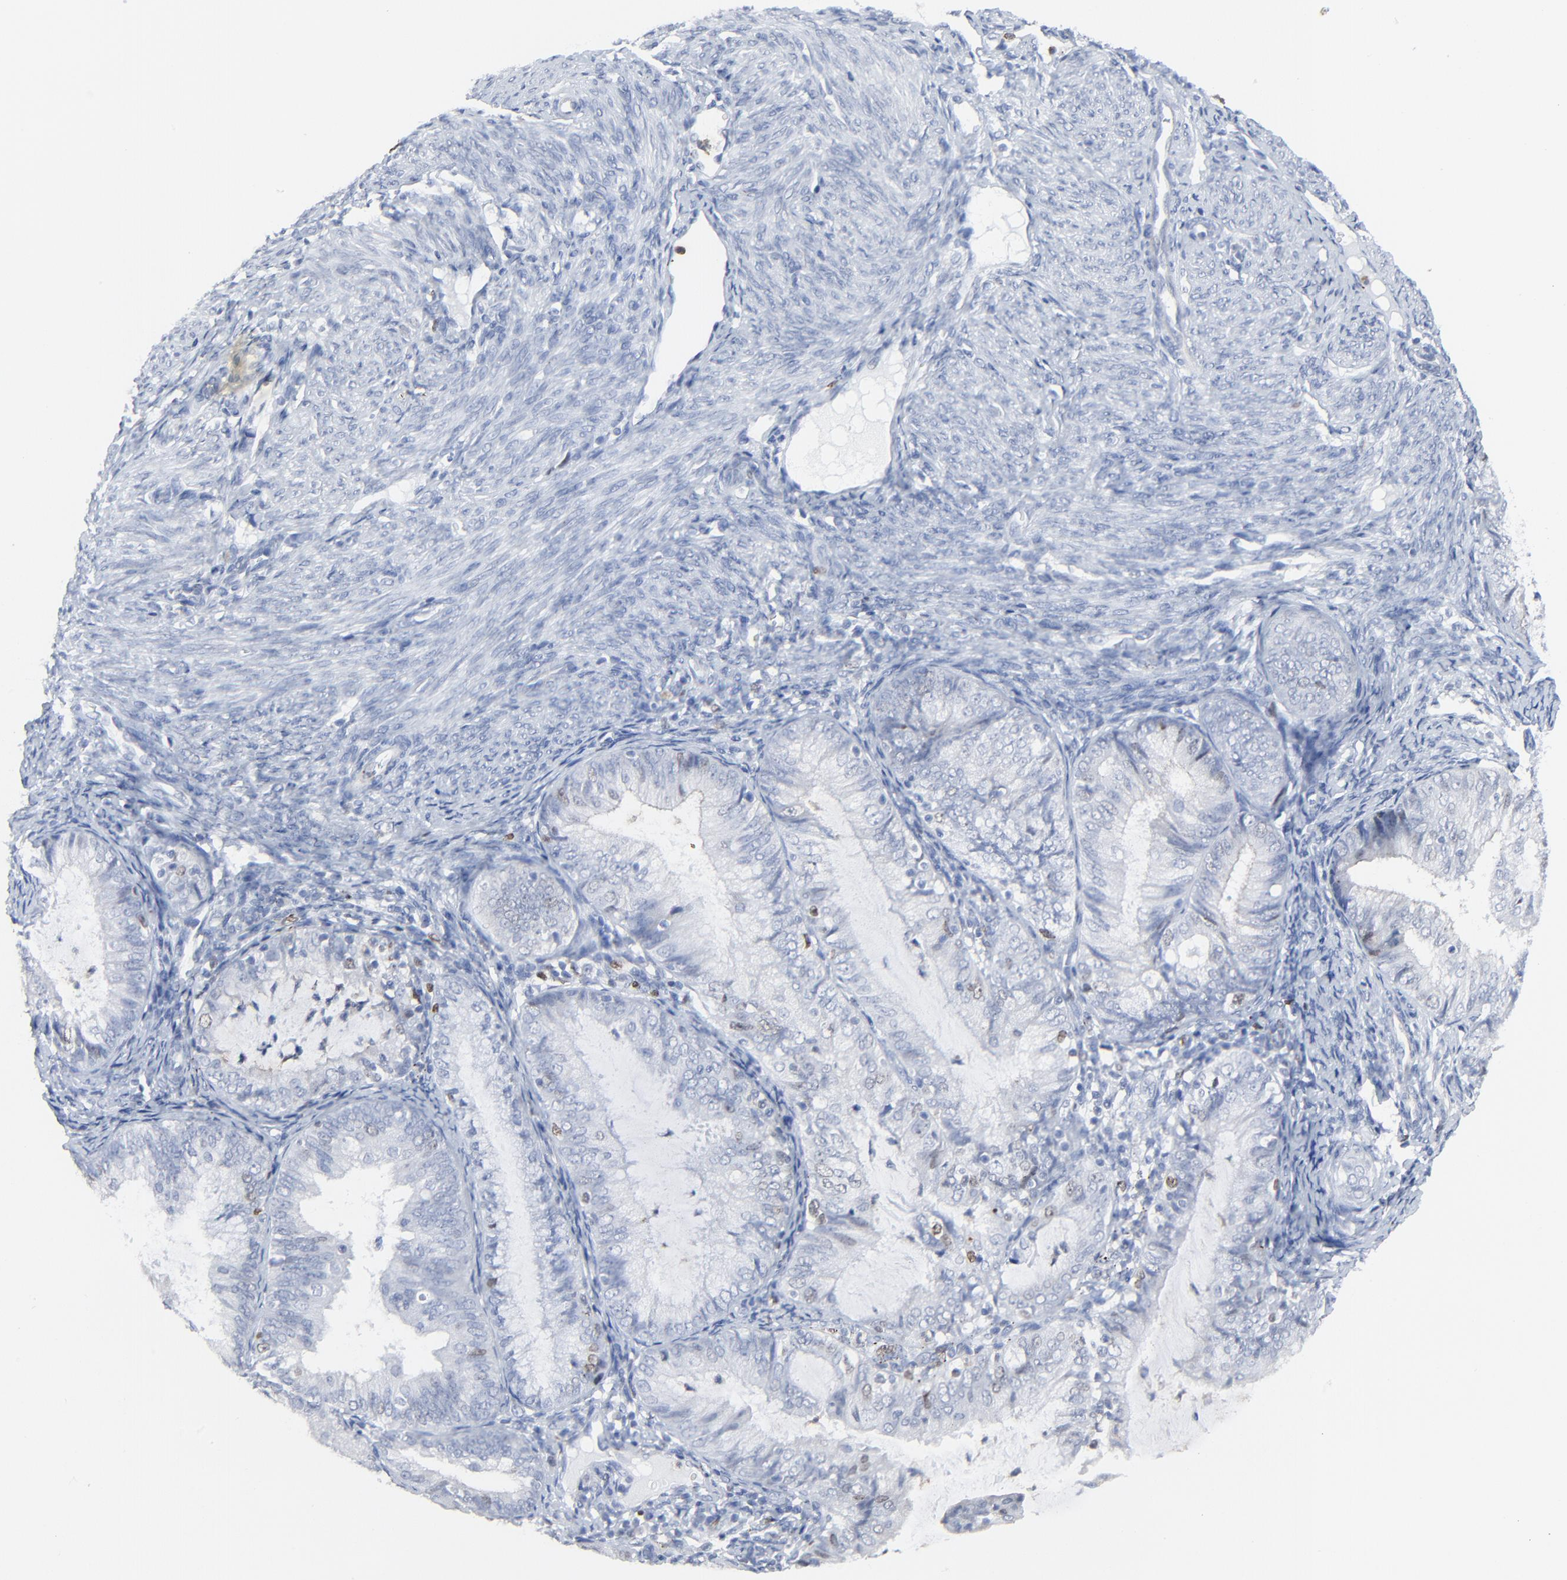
{"staining": {"intensity": "weak", "quantity": "<25%", "location": "nuclear"}, "tissue": "endometrial cancer", "cell_type": "Tumor cells", "image_type": "cancer", "snomed": [{"axis": "morphology", "description": "Adenocarcinoma, NOS"}, {"axis": "topography", "description": "Endometrium"}], "caption": "IHC image of human endometrial cancer (adenocarcinoma) stained for a protein (brown), which displays no expression in tumor cells.", "gene": "BIRC3", "patient": {"sex": "female", "age": 66}}